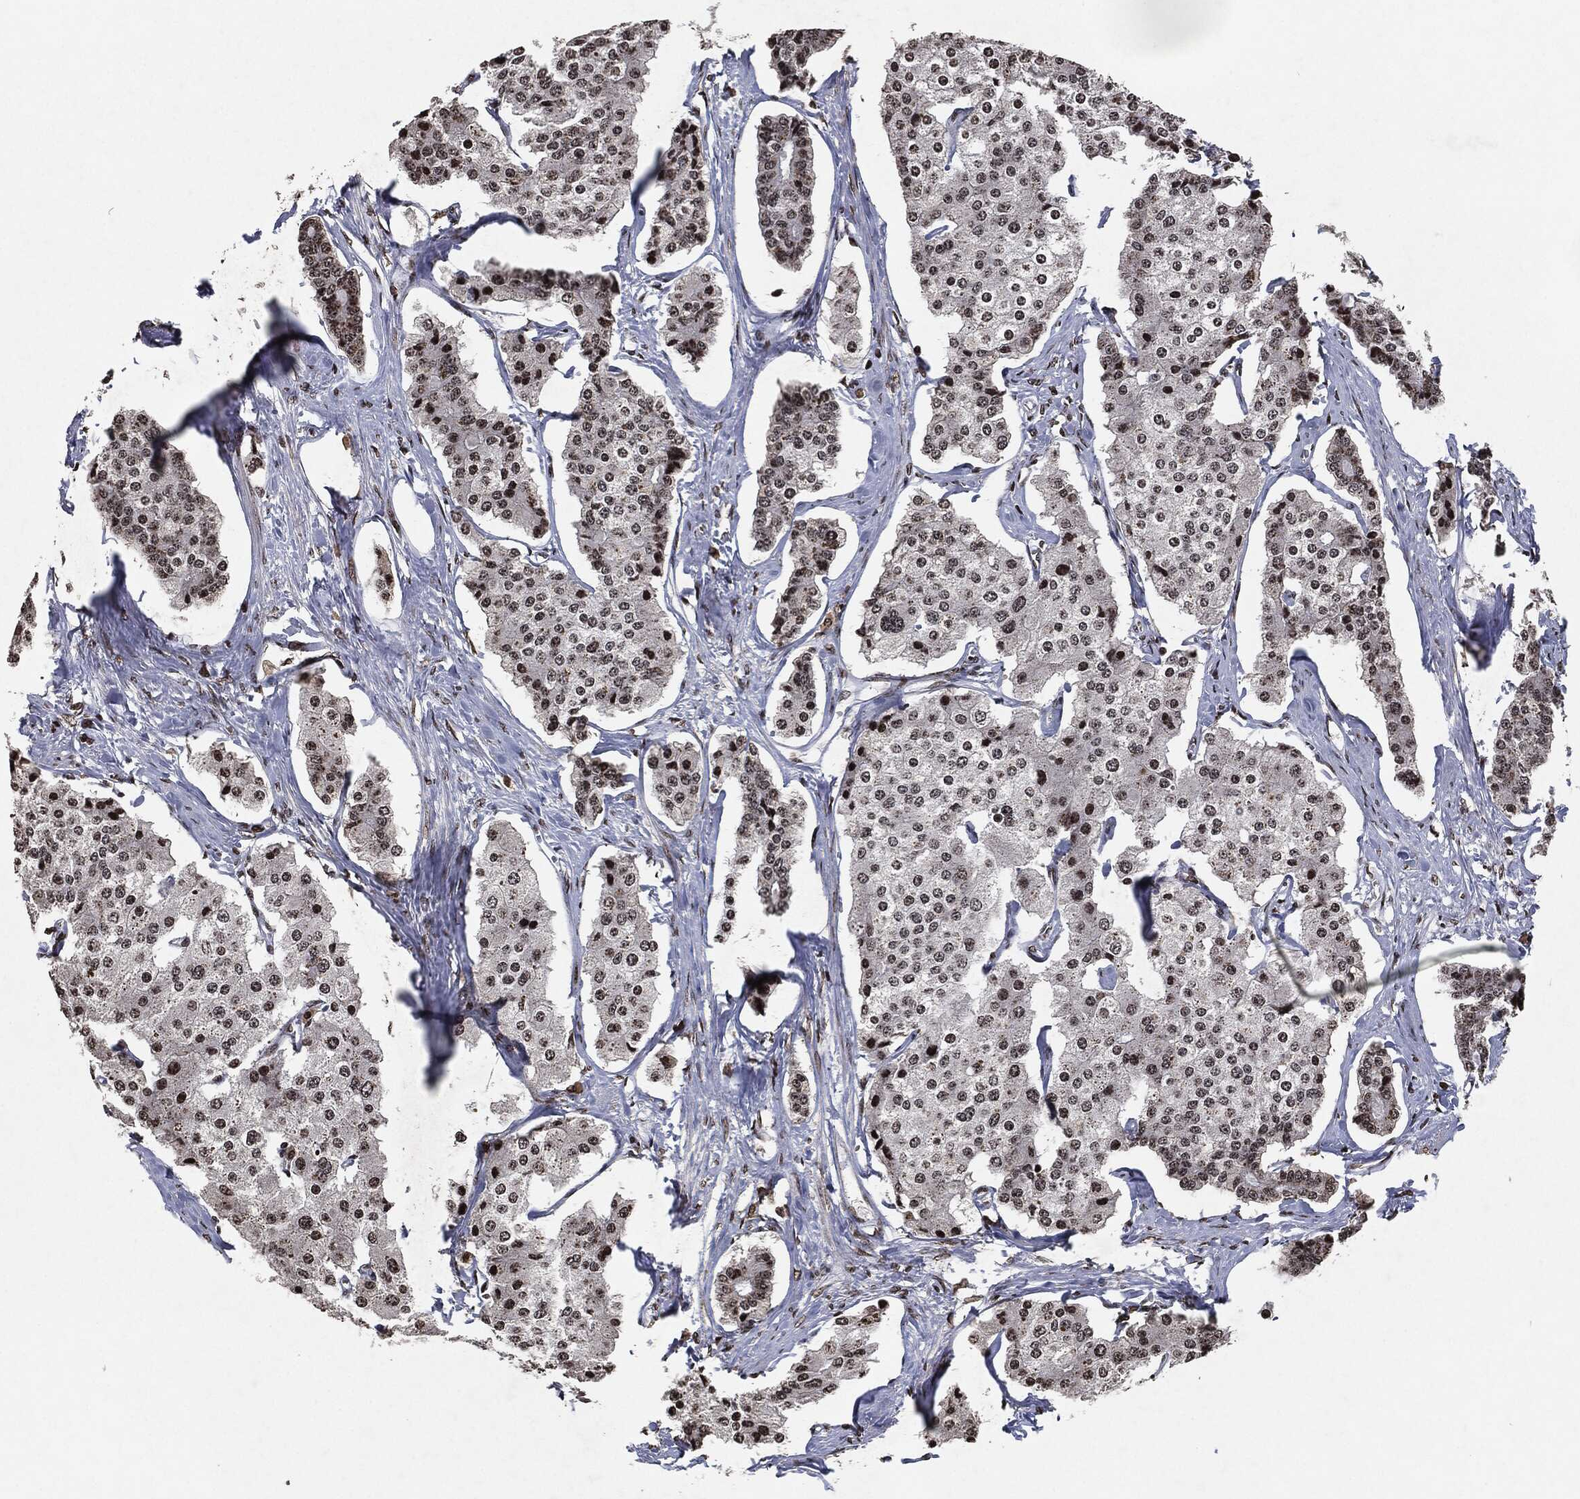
{"staining": {"intensity": "moderate", "quantity": "<25%", "location": "nuclear"}, "tissue": "carcinoid", "cell_type": "Tumor cells", "image_type": "cancer", "snomed": [{"axis": "morphology", "description": "Carcinoid, malignant, NOS"}, {"axis": "topography", "description": "Small intestine"}], "caption": "Immunohistochemical staining of carcinoid (malignant) demonstrates low levels of moderate nuclear positivity in approximately <25% of tumor cells.", "gene": "JUN", "patient": {"sex": "female", "age": 65}}